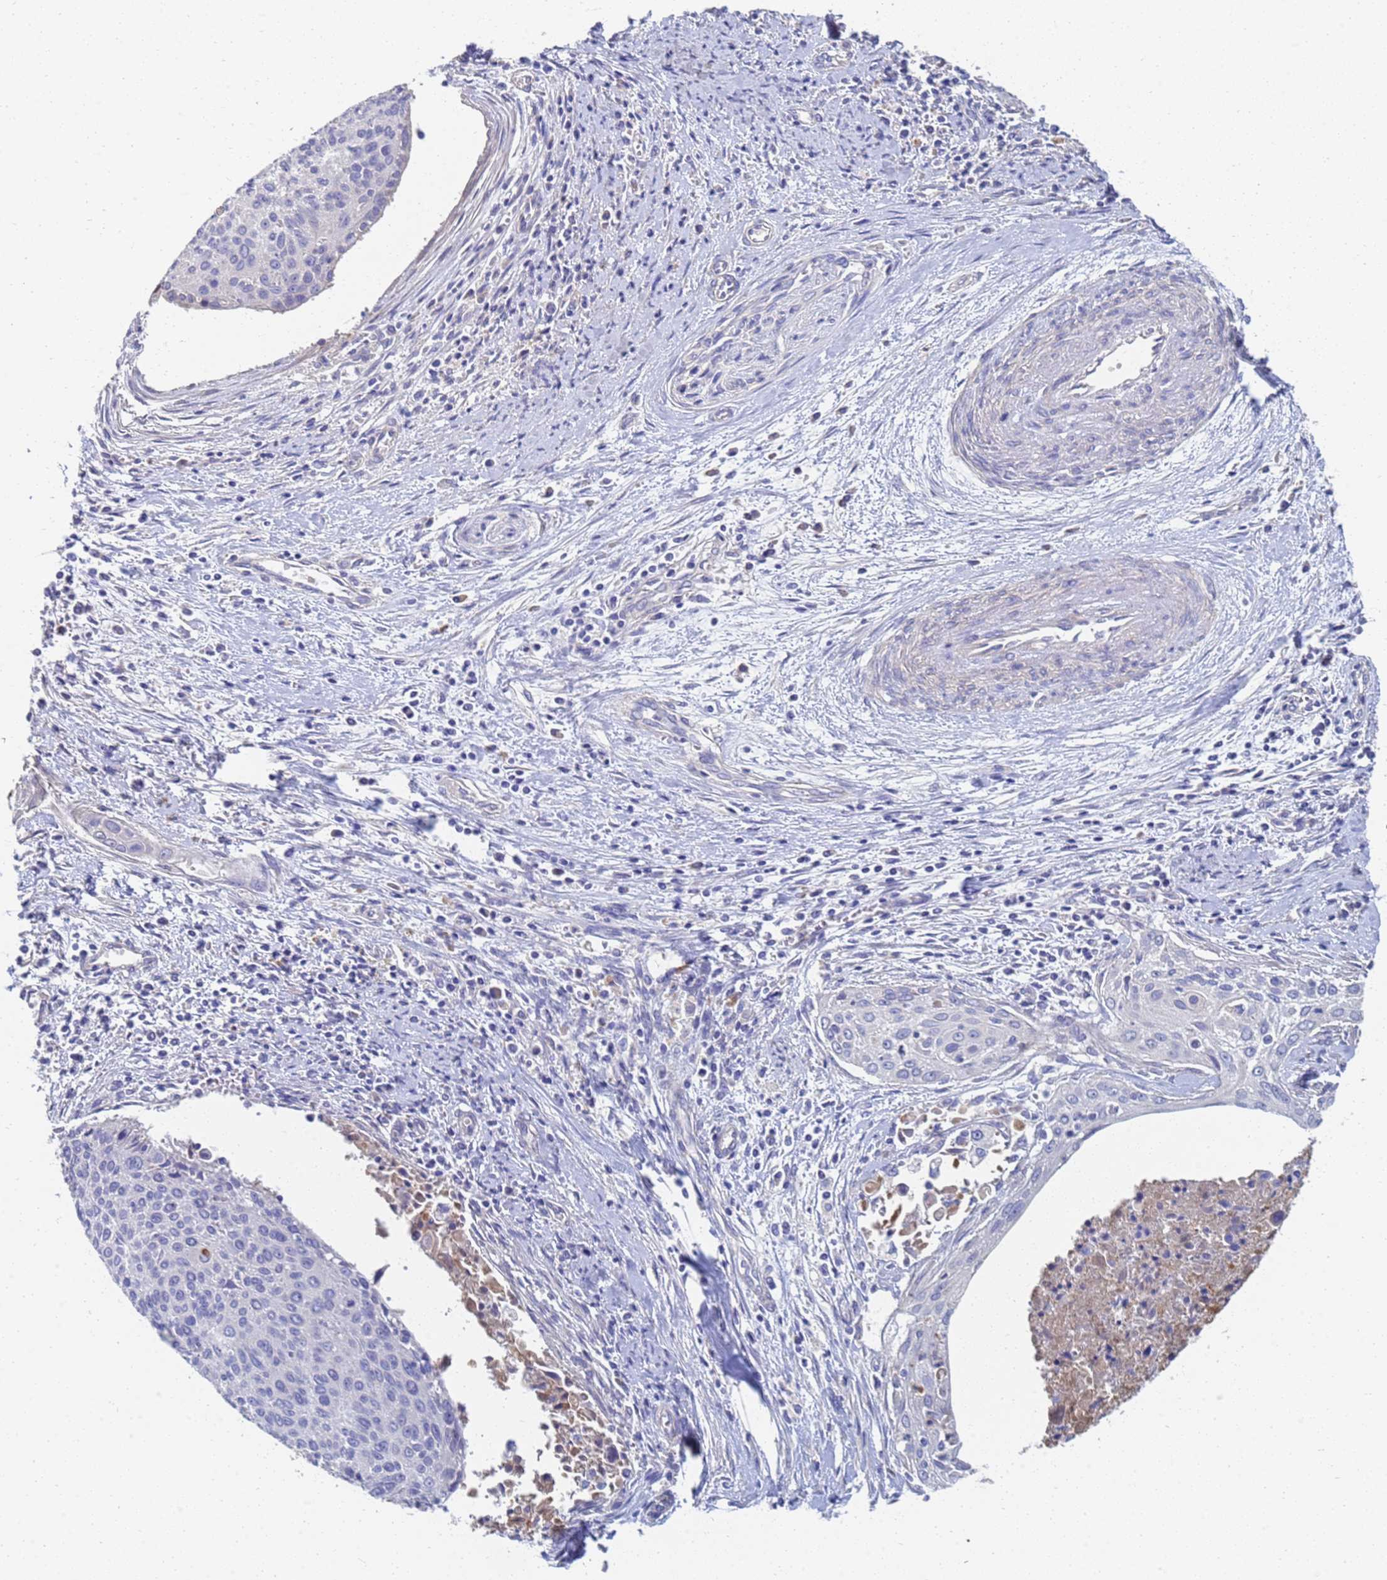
{"staining": {"intensity": "negative", "quantity": "none", "location": "none"}, "tissue": "cervical cancer", "cell_type": "Tumor cells", "image_type": "cancer", "snomed": [{"axis": "morphology", "description": "Squamous cell carcinoma, NOS"}, {"axis": "topography", "description": "Cervix"}], "caption": "Micrograph shows no significant protein expression in tumor cells of squamous cell carcinoma (cervical).", "gene": "LBX2", "patient": {"sex": "female", "age": 55}}